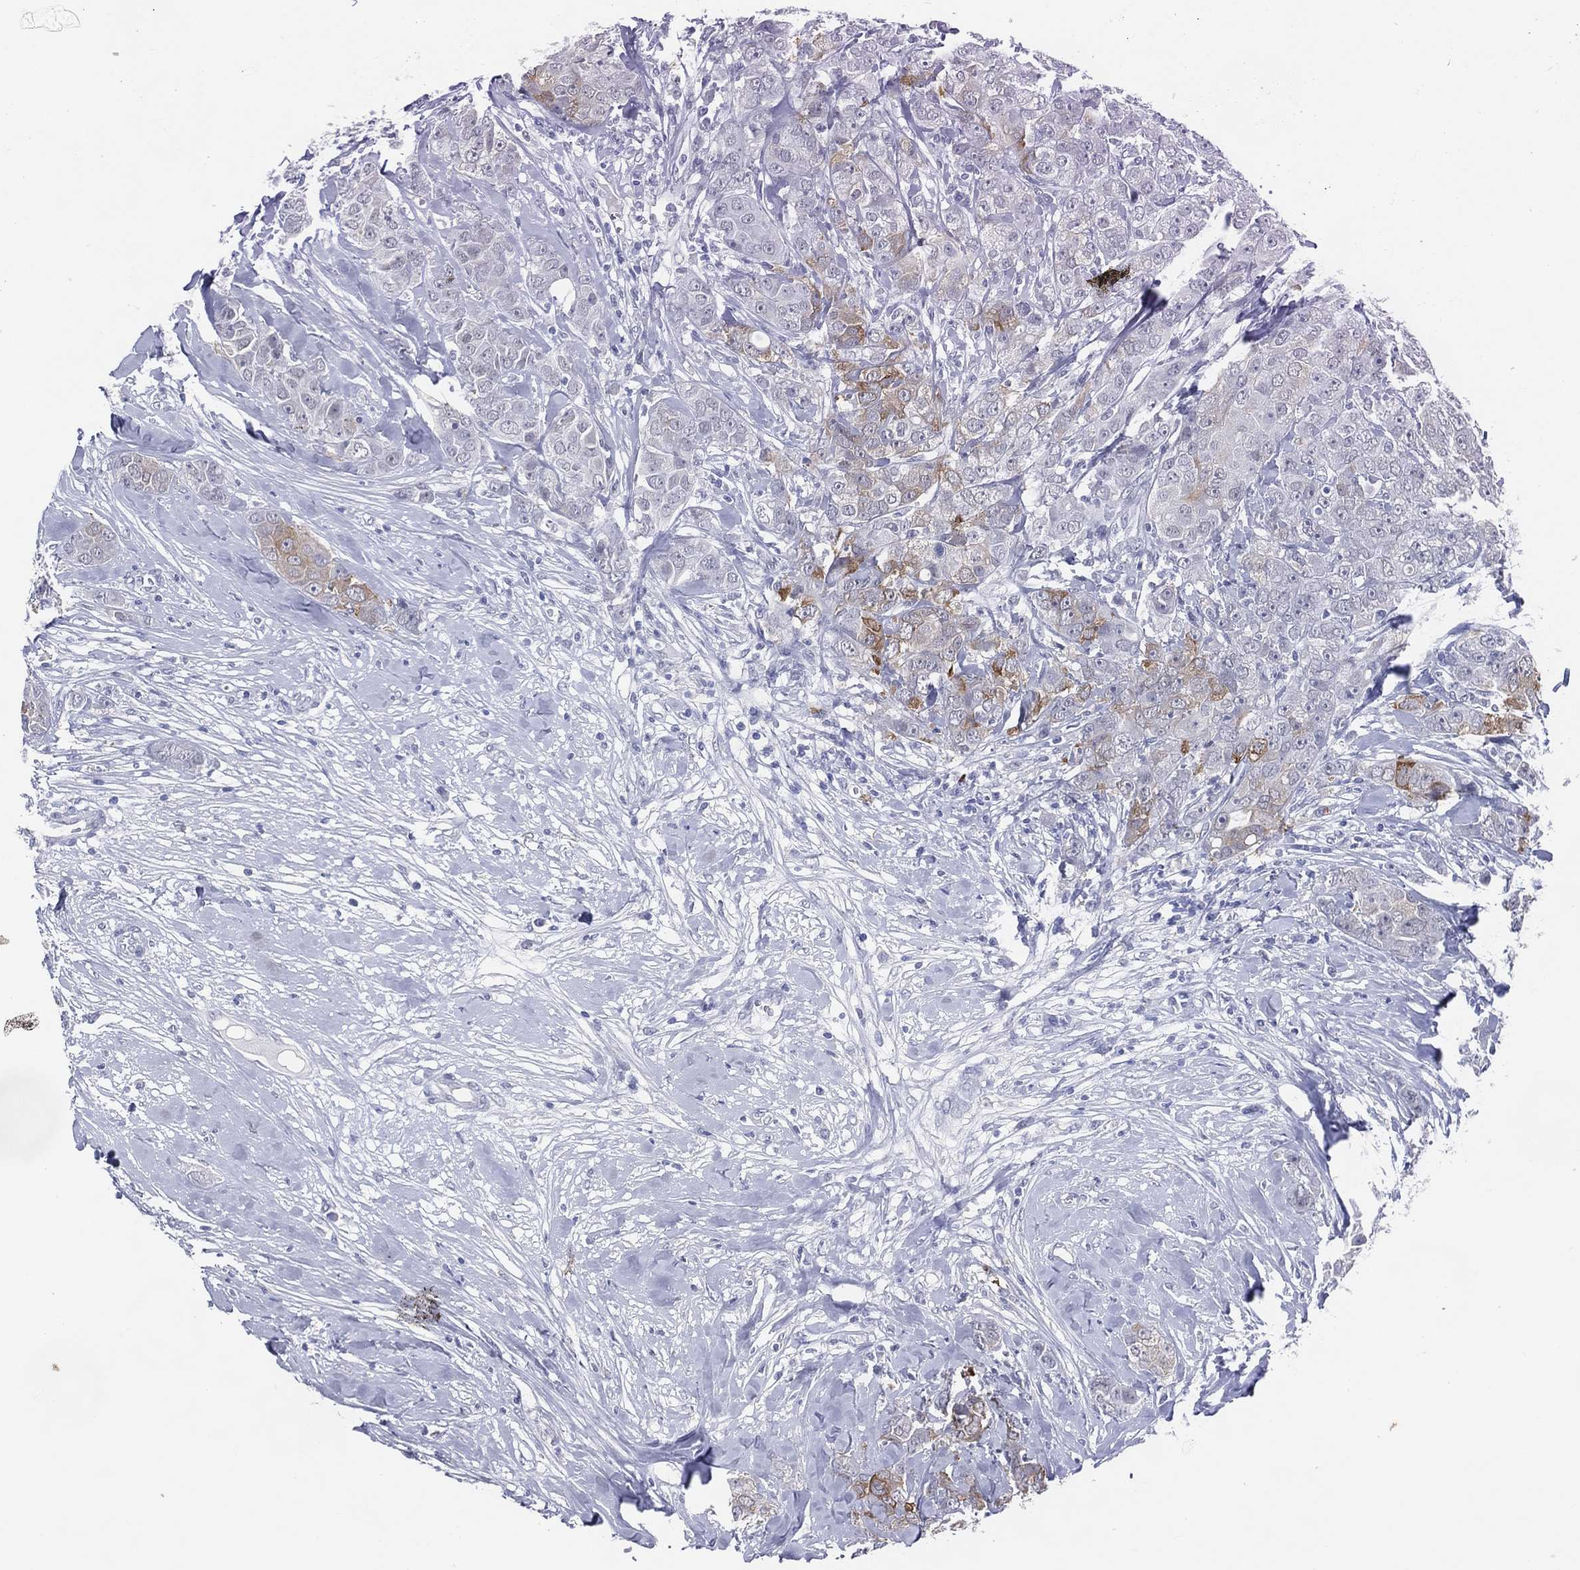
{"staining": {"intensity": "strong", "quantity": "<25%", "location": "cytoplasmic/membranous"}, "tissue": "breast cancer", "cell_type": "Tumor cells", "image_type": "cancer", "snomed": [{"axis": "morphology", "description": "Duct carcinoma"}, {"axis": "topography", "description": "Breast"}], "caption": "Breast infiltrating ductal carcinoma tissue demonstrates strong cytoplasmic/membranous staining in approximately <25% of tumor cells The protein is shown in brown color, while the nuclei are stained blue.", "gene": "CFAP58", "patient": {"sex": "female", "age": 43}}